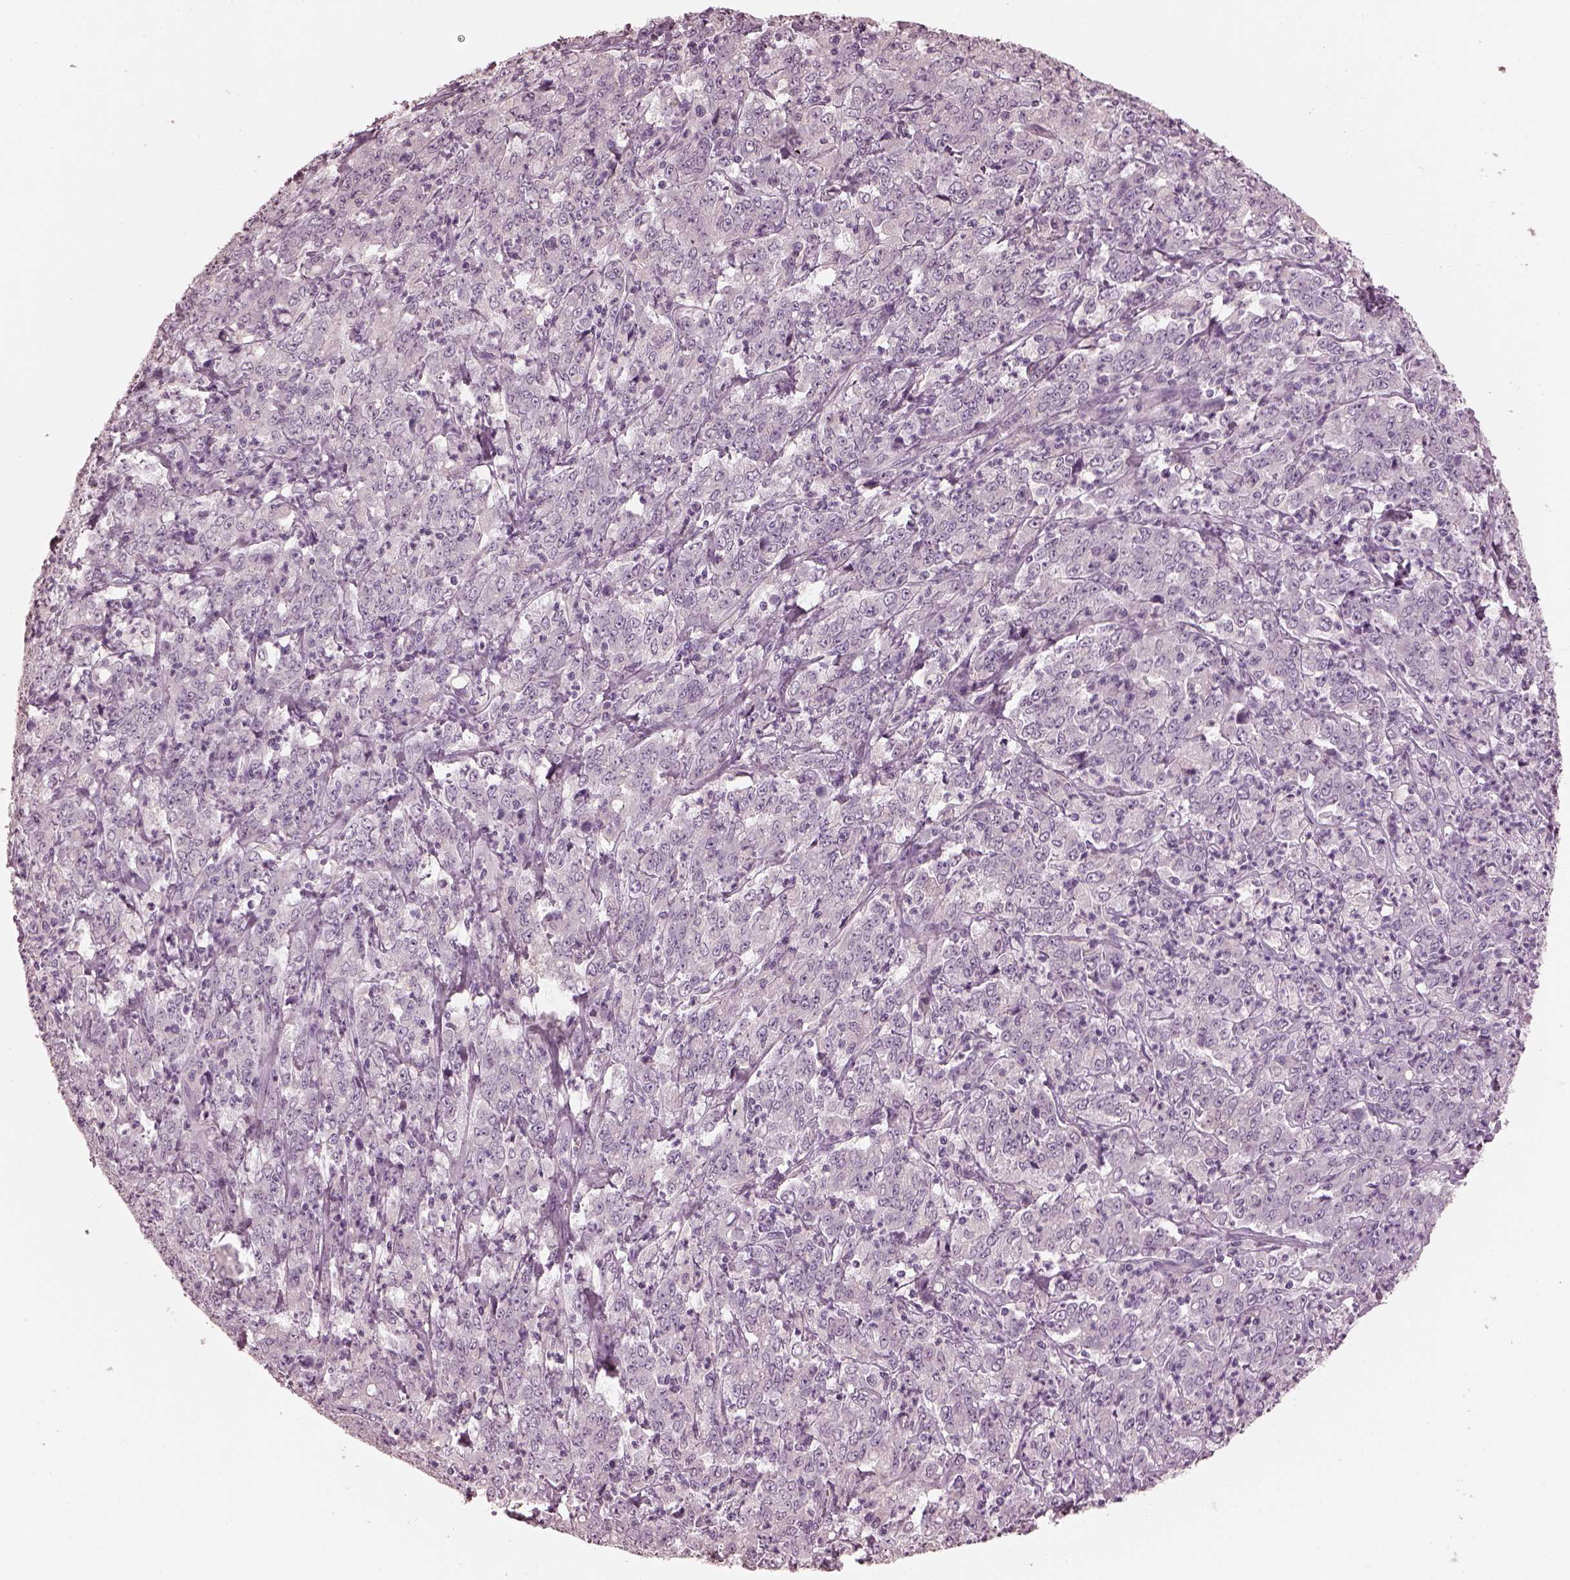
{"staining": {"intensity": "negative", "quantity": "none", "location": "none"}, "tissue": "stomach cancer", "cell_type": "Tumor cells", "image_type": "cancer", "snomed": [{"axis": "morphology", "description": "Adenocarcinoma, NOS"}, {"axis": "topography", "description": "Stomach, lower"}], "caption": "The immunohistochemistry micrograph has no significant staining in tumor cells of stomach cancer tissue.", "gene": "OPTC", "patient": {"sex": "female", "age": 71}}